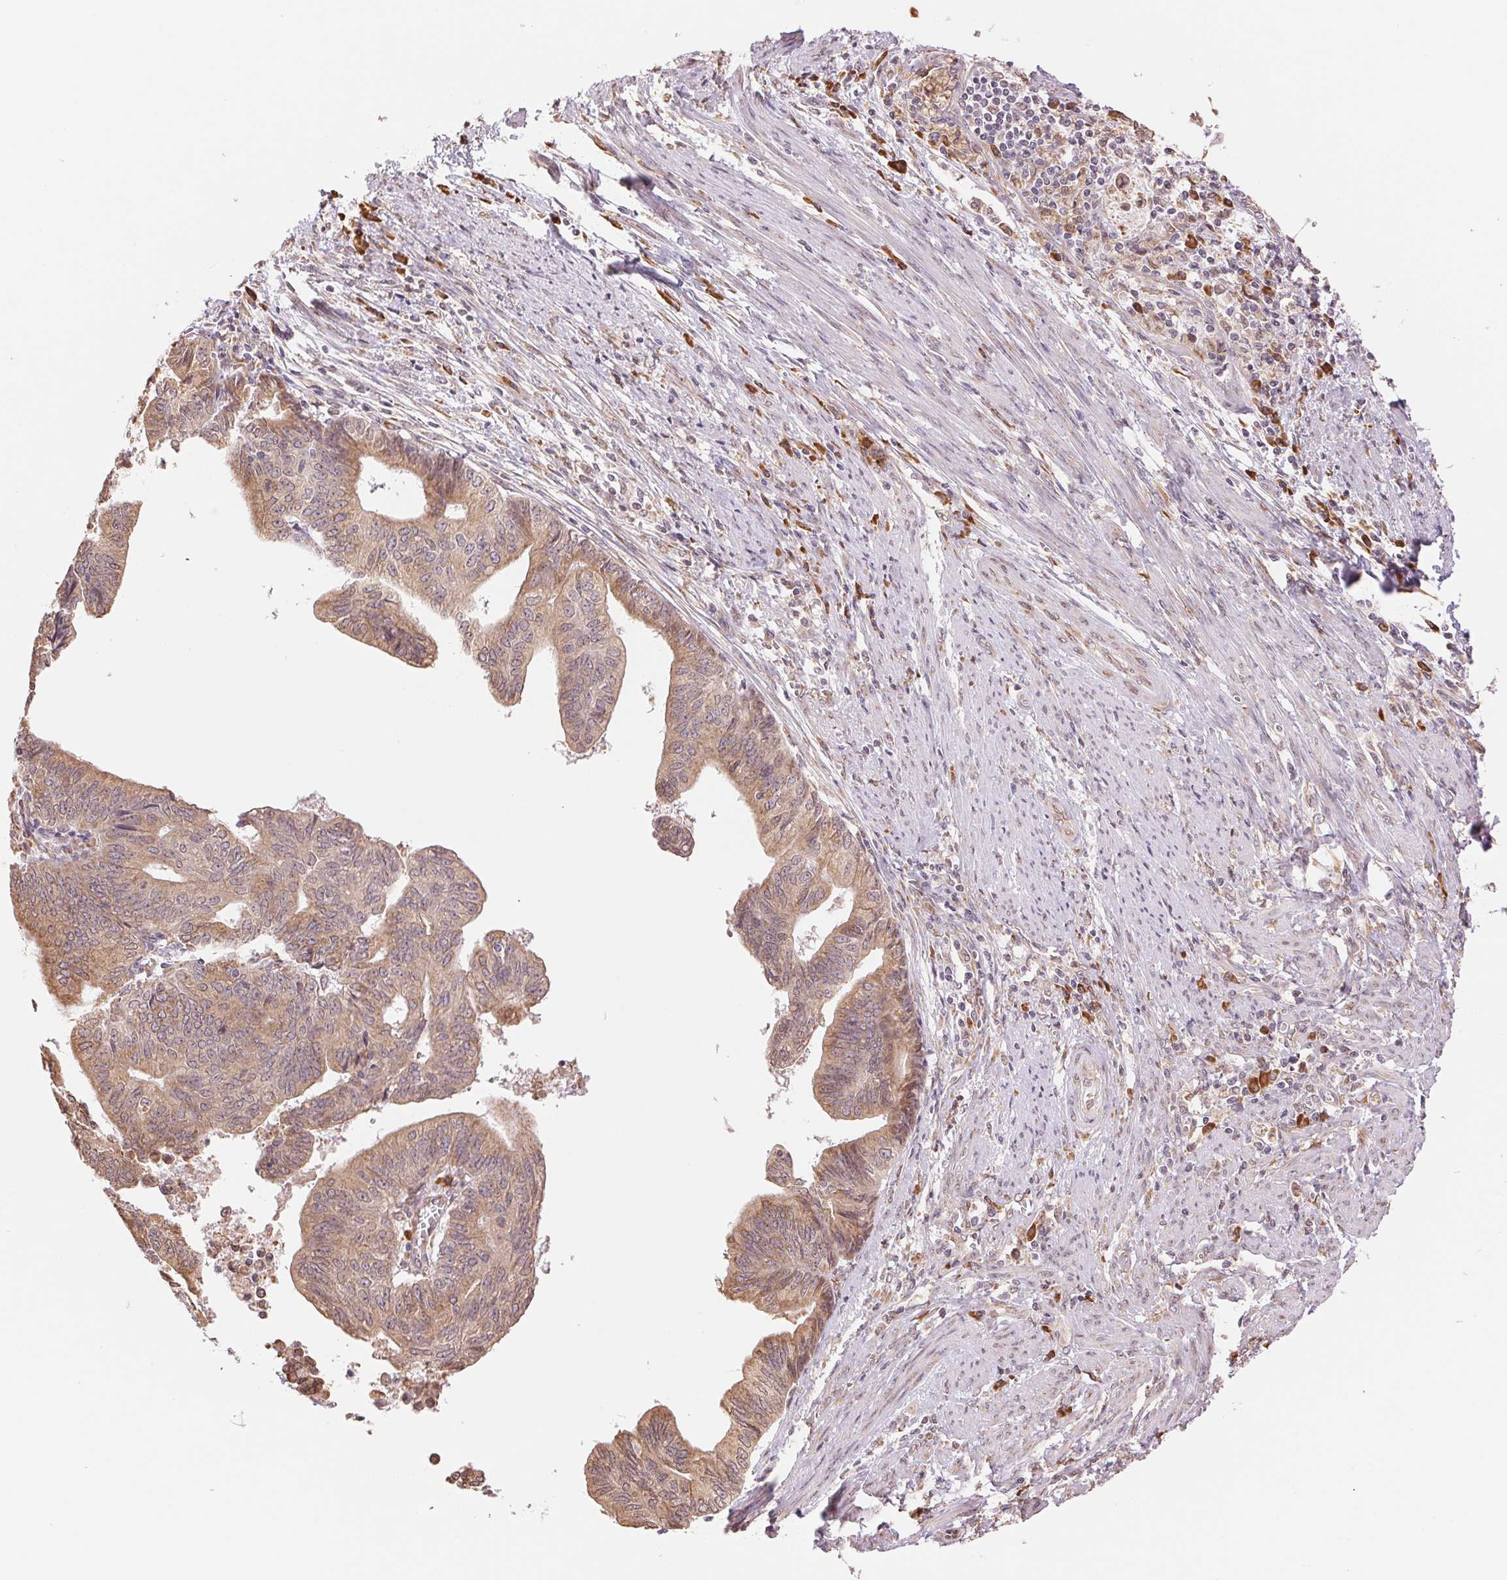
{"staining": {"intensity": "weak", "quantity": ">75%", "location": "cytoplasmic/membranous"}, "tissue": "endometrial cancer", "cell_type": "Tumor cells", "image_type": "cancer", "snomed": [{"axis": "morphology", "description": "Adenocarcinoma, NOS"}, {"axis": "topography", "description": "Endometrium"}], "caption": "Immunohistochemical staining of adenocarcinoma (endometrial) reveals weak cytoplasmic/membranous protein staining in approximately >75% of tumor cells. The staining was performed using DAB (3,3'-diaminobenzidine), with brown indicating positive protein expression. Nuclei are stained blue with hematoxylin.", "gene": "RPN1", "patient": {"sex": "female", "age": 65}}